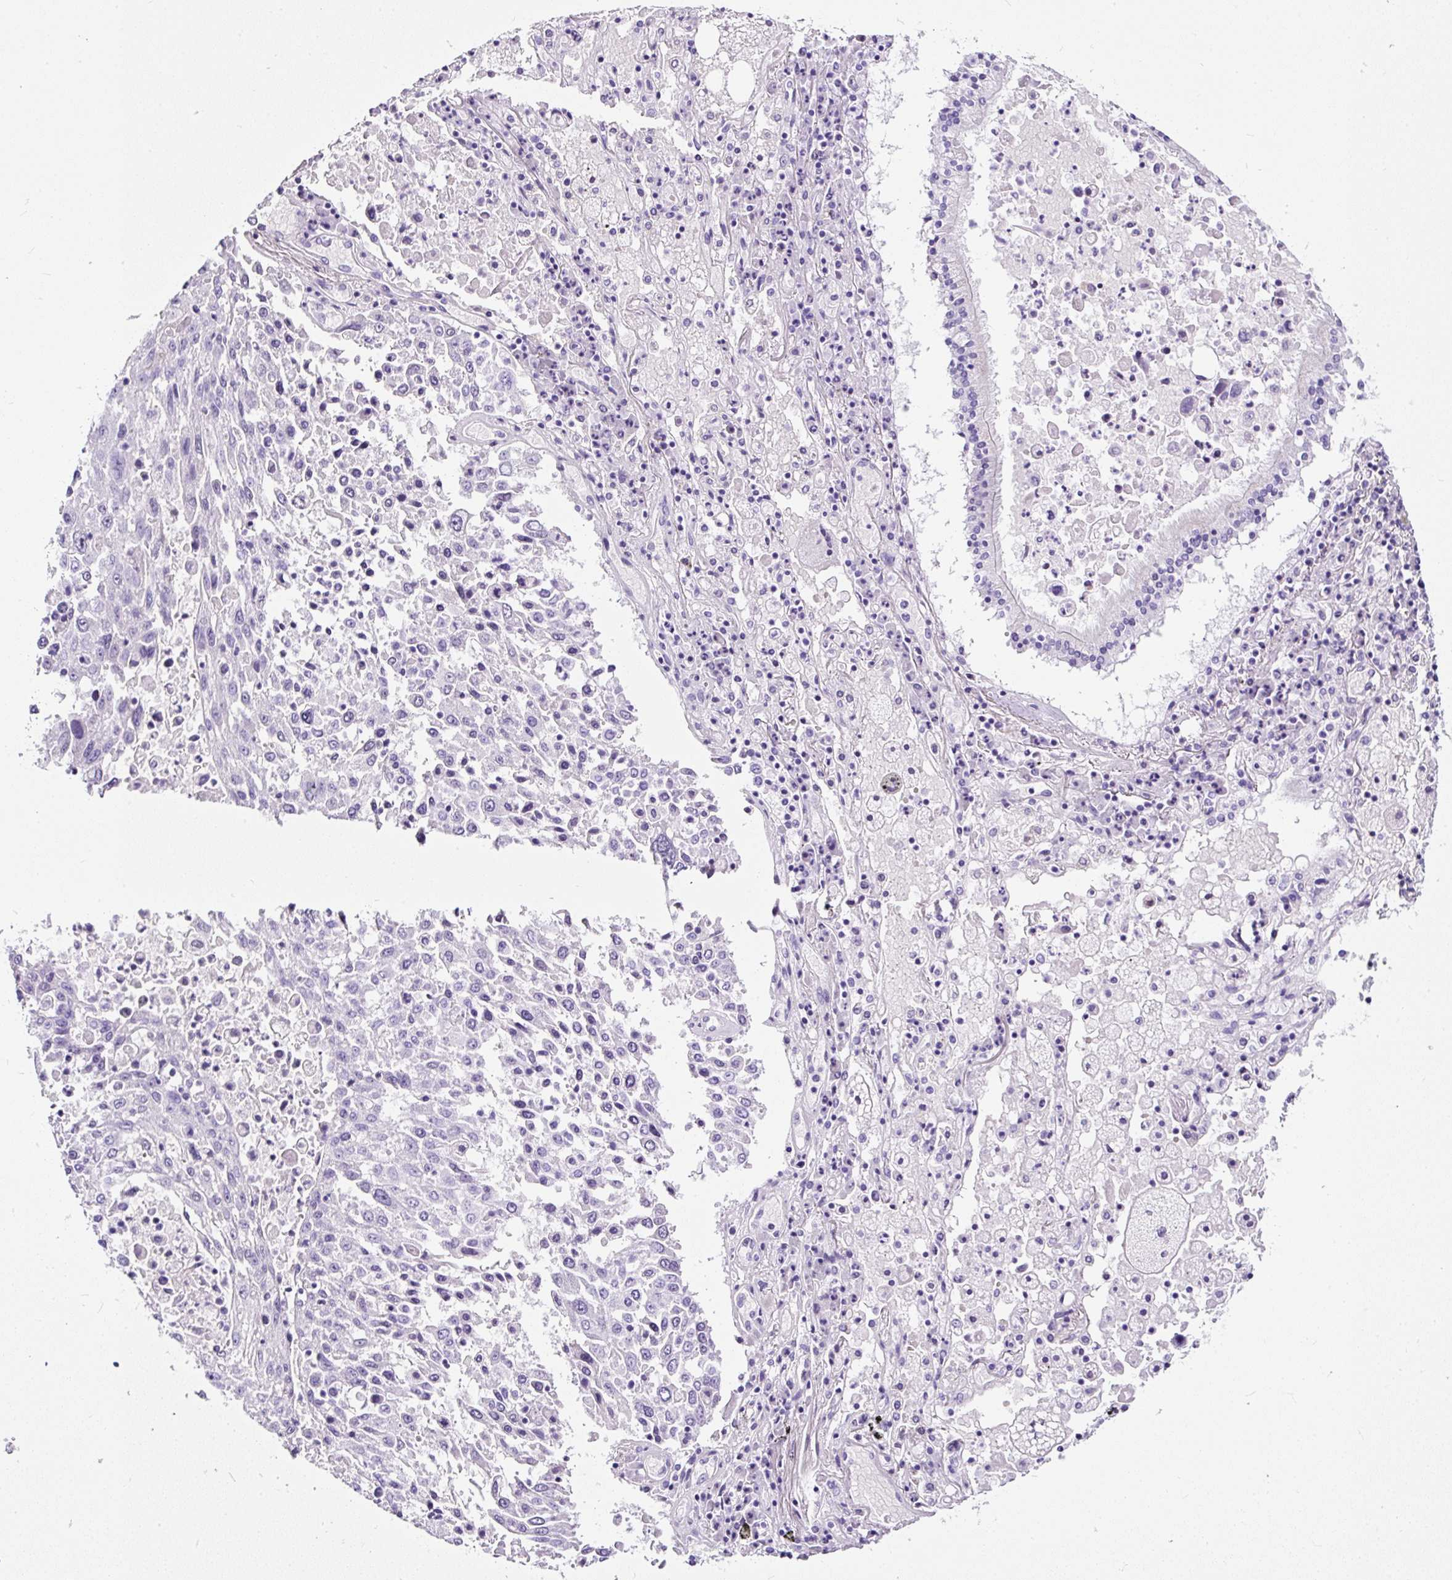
{"staining": {"intensity": "negative", "quantity": "none", "location": "none"}, "tissue": "lung cancer", "cell_type": "Tumor cells", "image_type": "cancer", "snomed": [{"axis": "morphology", "description": "Squamous cell carcinoma, NOS"}, {"axis": "topography", "description": "Lung"}], "caption": "Immunohistochemical staining of human lung squamous cell carcinoma displays no significant staining in tumor cells.", "gene": "STOX2", "patient": {"sex": "male", "age": 65}}